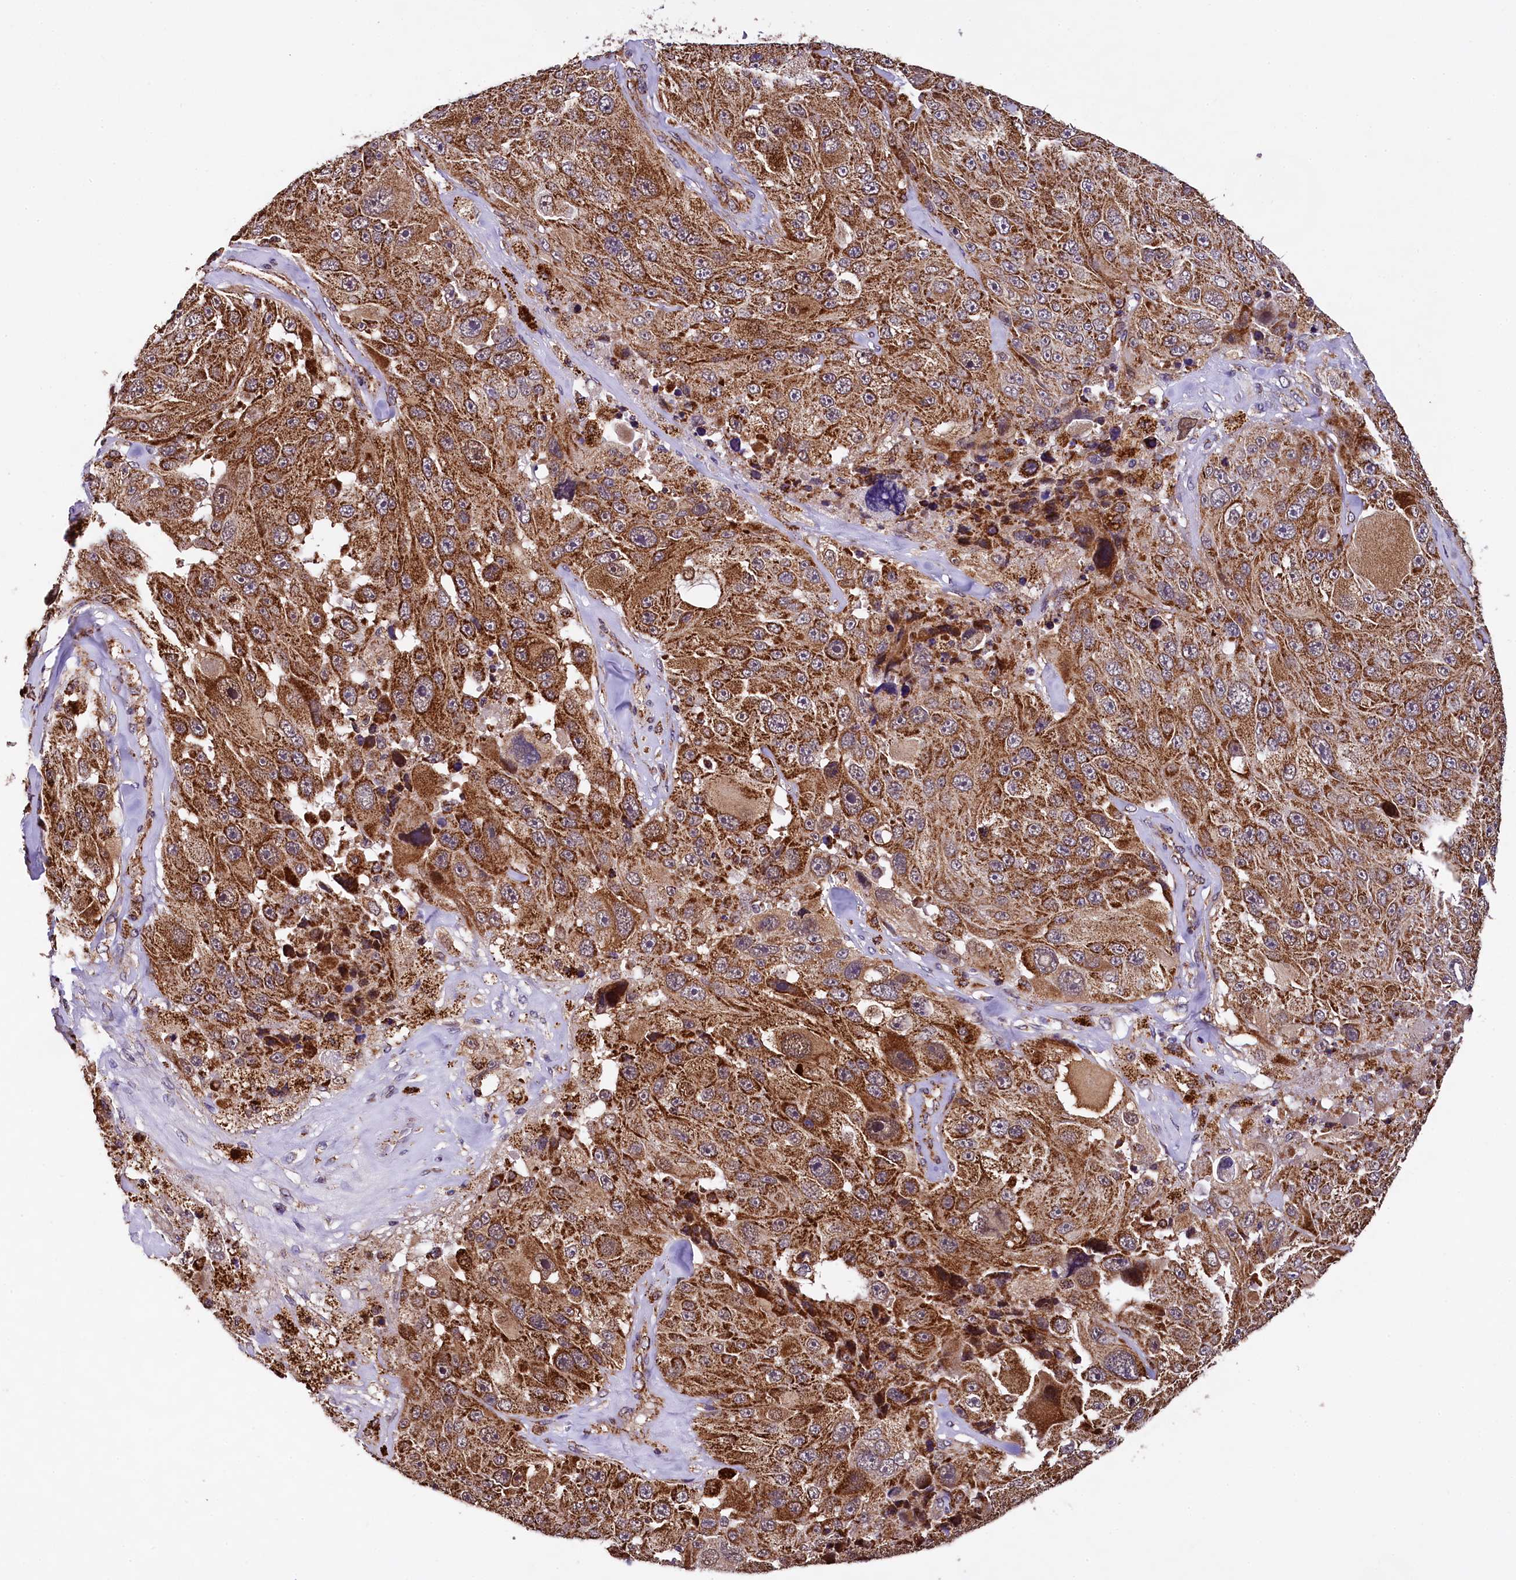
{"staining": {"intensity": "moderate", "quantity": ">75%", "location": "cytoplasmic/membranous"}, "tissue": "melanoma", "cell_type": "Tumor cells", "image_type": "cancer", "snomed": [{"axis": "morphology", "description": "Malignant melanoma, Metastatic site"}, {"axis": "topography", "description": "Lymph node"}], "caption": "High-magnification brightfield microscopy of malignant melanoma (metastatic site) stained with DAB (brown) and counterstained with hematoxylin (blue). tumor cells exhibit moderate cytoplasmic/membranous expression is seen in approximately>75% of cells. Nuclei are stained in blue.", "gene": "KLC2", "patient": {"sex": "male", "age": 62}}